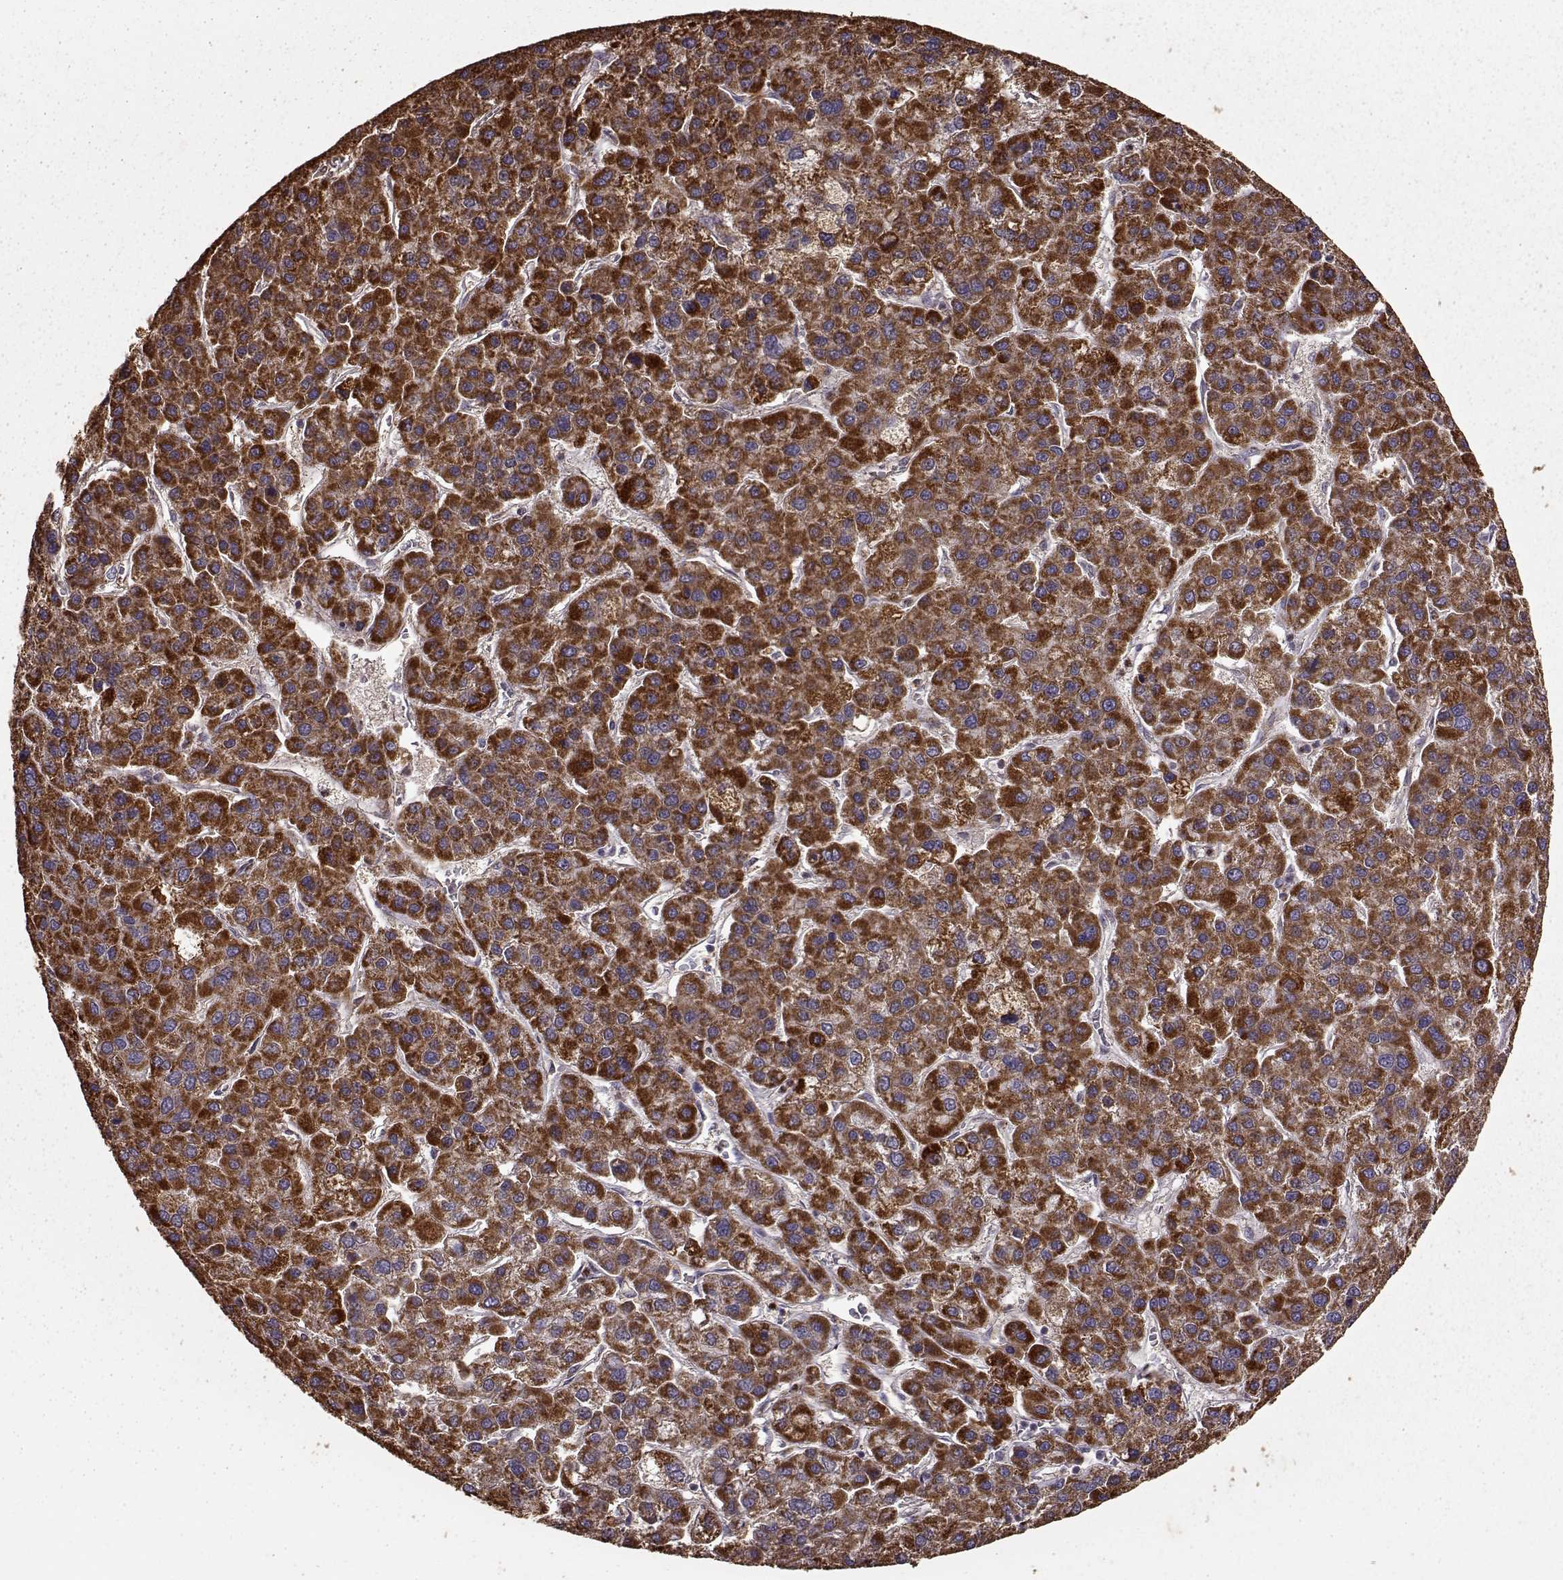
{"staining": {"intensity": "strong", "quantity": "25%-75%", "location": "cytoplasmic/membranous"}, "tissue": "liver cancer", "cell_type": "Tumor cells", "image_type": "cancer", "snomed": [{"axis": "morphology", "description": "Carcinoma, Hepatocellular, NOS"}, {"axis": "topography", "description": "Liver"}], "caption": "Liver cancer (hepatocellular carcinoma) stained with DAB (3,3'-diaminobenzidine) immunohistochemistry shows high levels of strong cytoplasmic/membranous expression in about 25%-75% of tumor cells.", "gene": "PTGES2", "patient": {"sex": "female", "age": 41}}